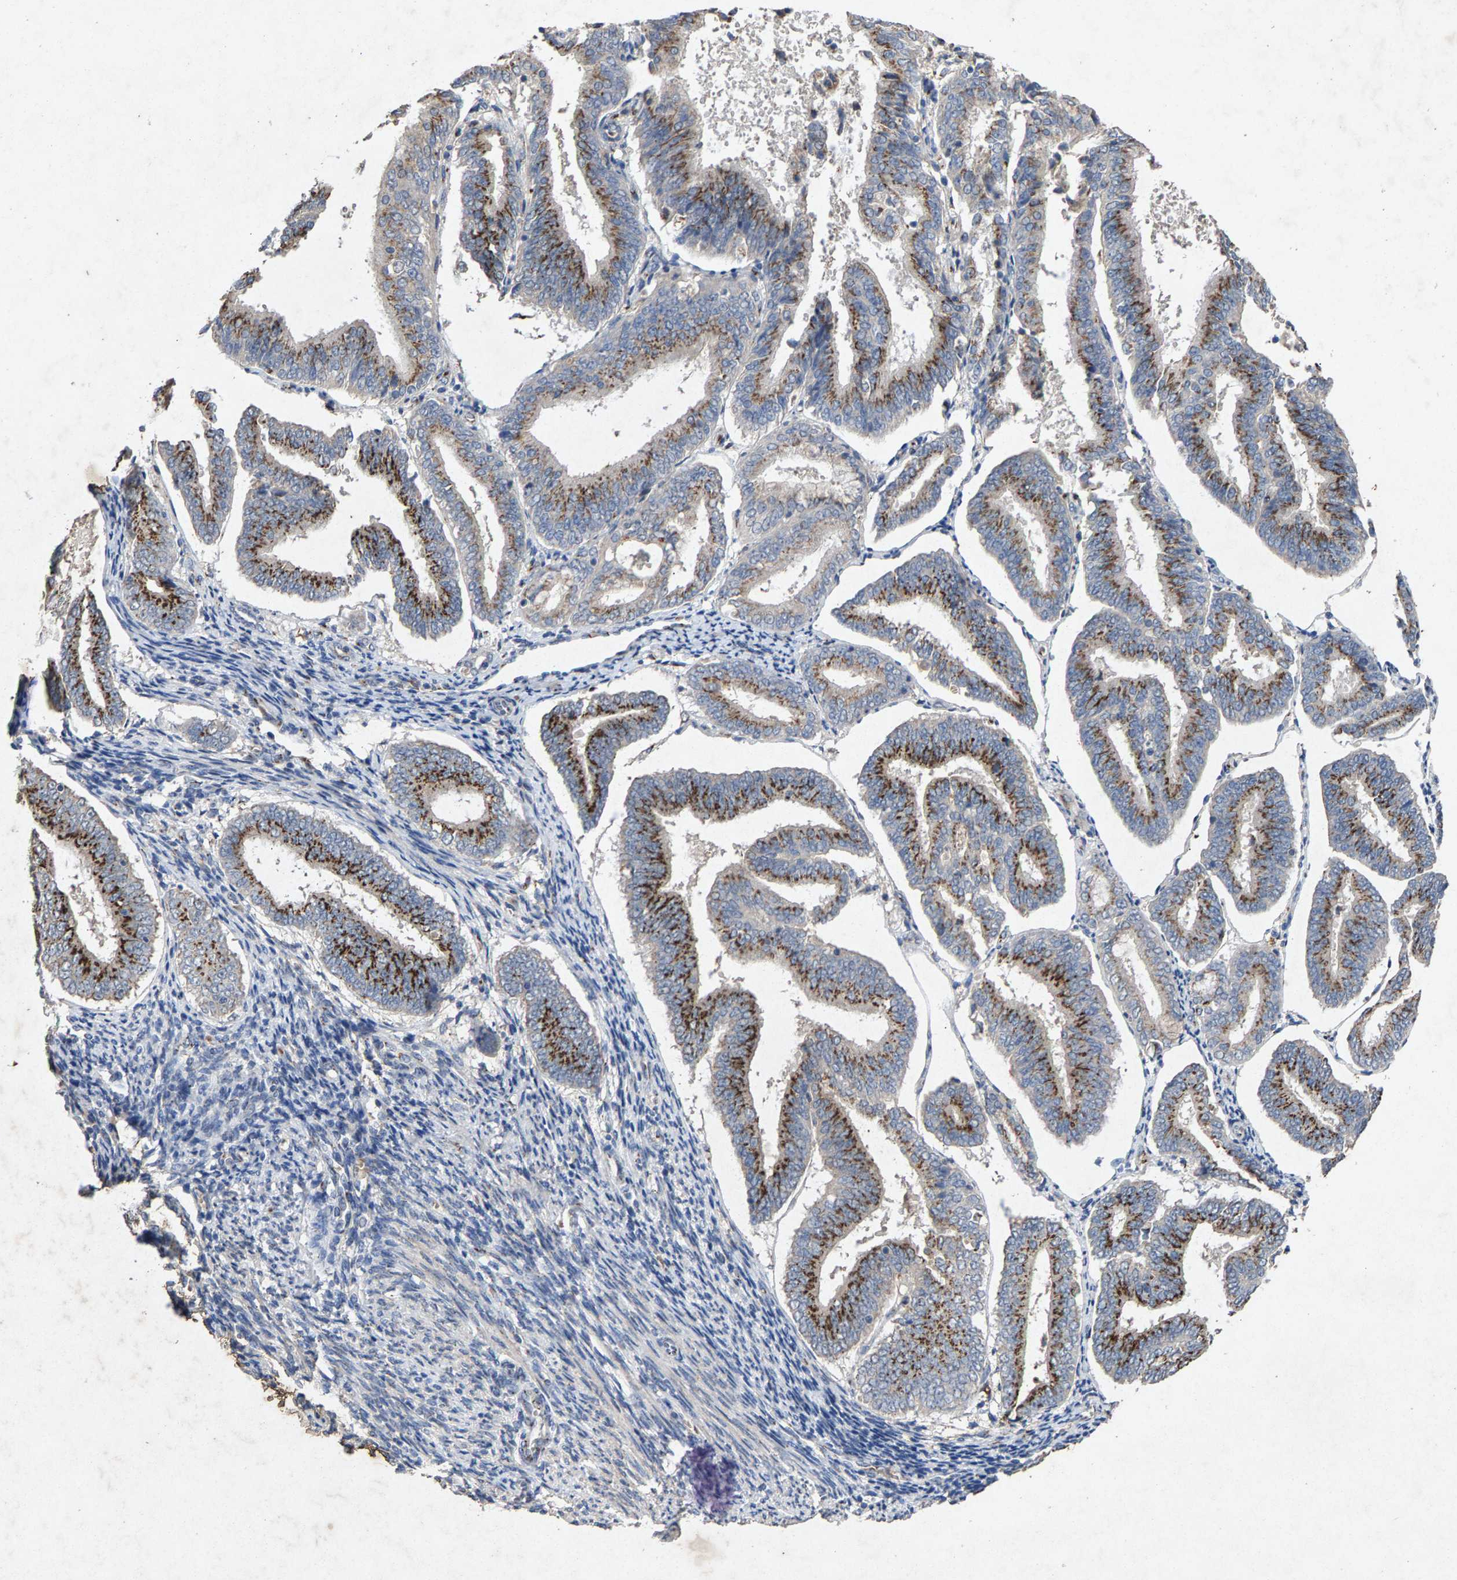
{"staining": {"intensity": "strong", "quantity": ">75%", "location": "cytoplasmic/membranous"}, "tissue": "endometrial cancer", "cell_type": "Tumor cells", "image_type": "cancer", "snomed": [{"axis": "morphology", "description": "Adenocarcinoma, NOS"}, {"axis": "topography", "description": "Endometrium"}], "caption": "About >75% of tumor cells in endometrial cancer (adenocarcinoma) demonstrate strong cytoplasmic/membranous protein positivity as visualized by brown immunohistochemical staining.", "gene": "MAN2A1", "patient": {"sex": "female", "age": 63}}